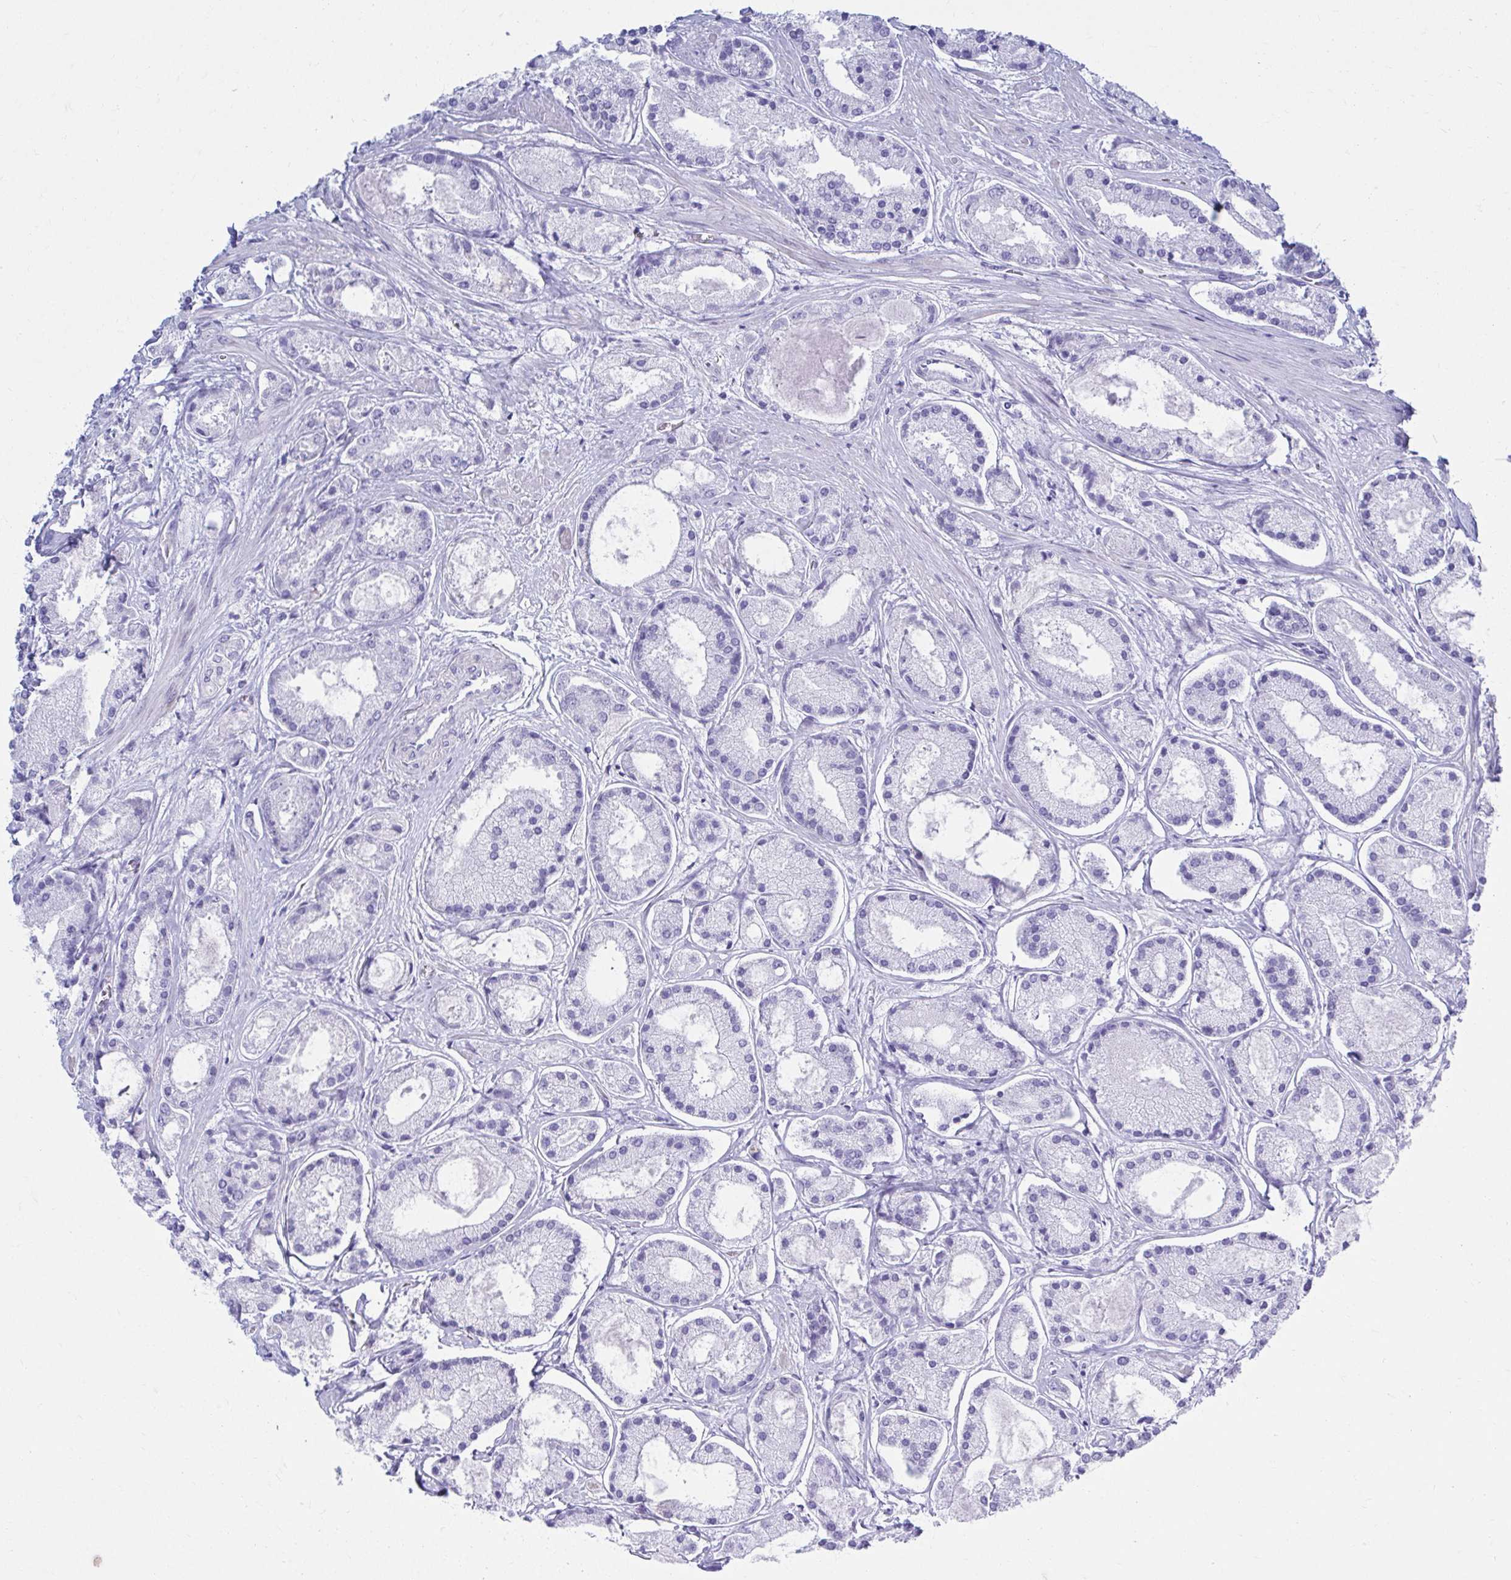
{"staining": {"intensity": "negative", "quantity": "none", "location": "none"}, "tissue": "prostate cancer", "cell_type": "Tumor cells", "image_type": "cancer", "snomed": [{"axis": "morphology", "description": "Adenocarcinoma, High grade"}, {"axis": "topography", "description": "Prostate"}], "caption": "Tumor cells show no significant expression in prostate cancer.", "gene": "ATP4B", "patient": {"sex": "male", "age": 67}}